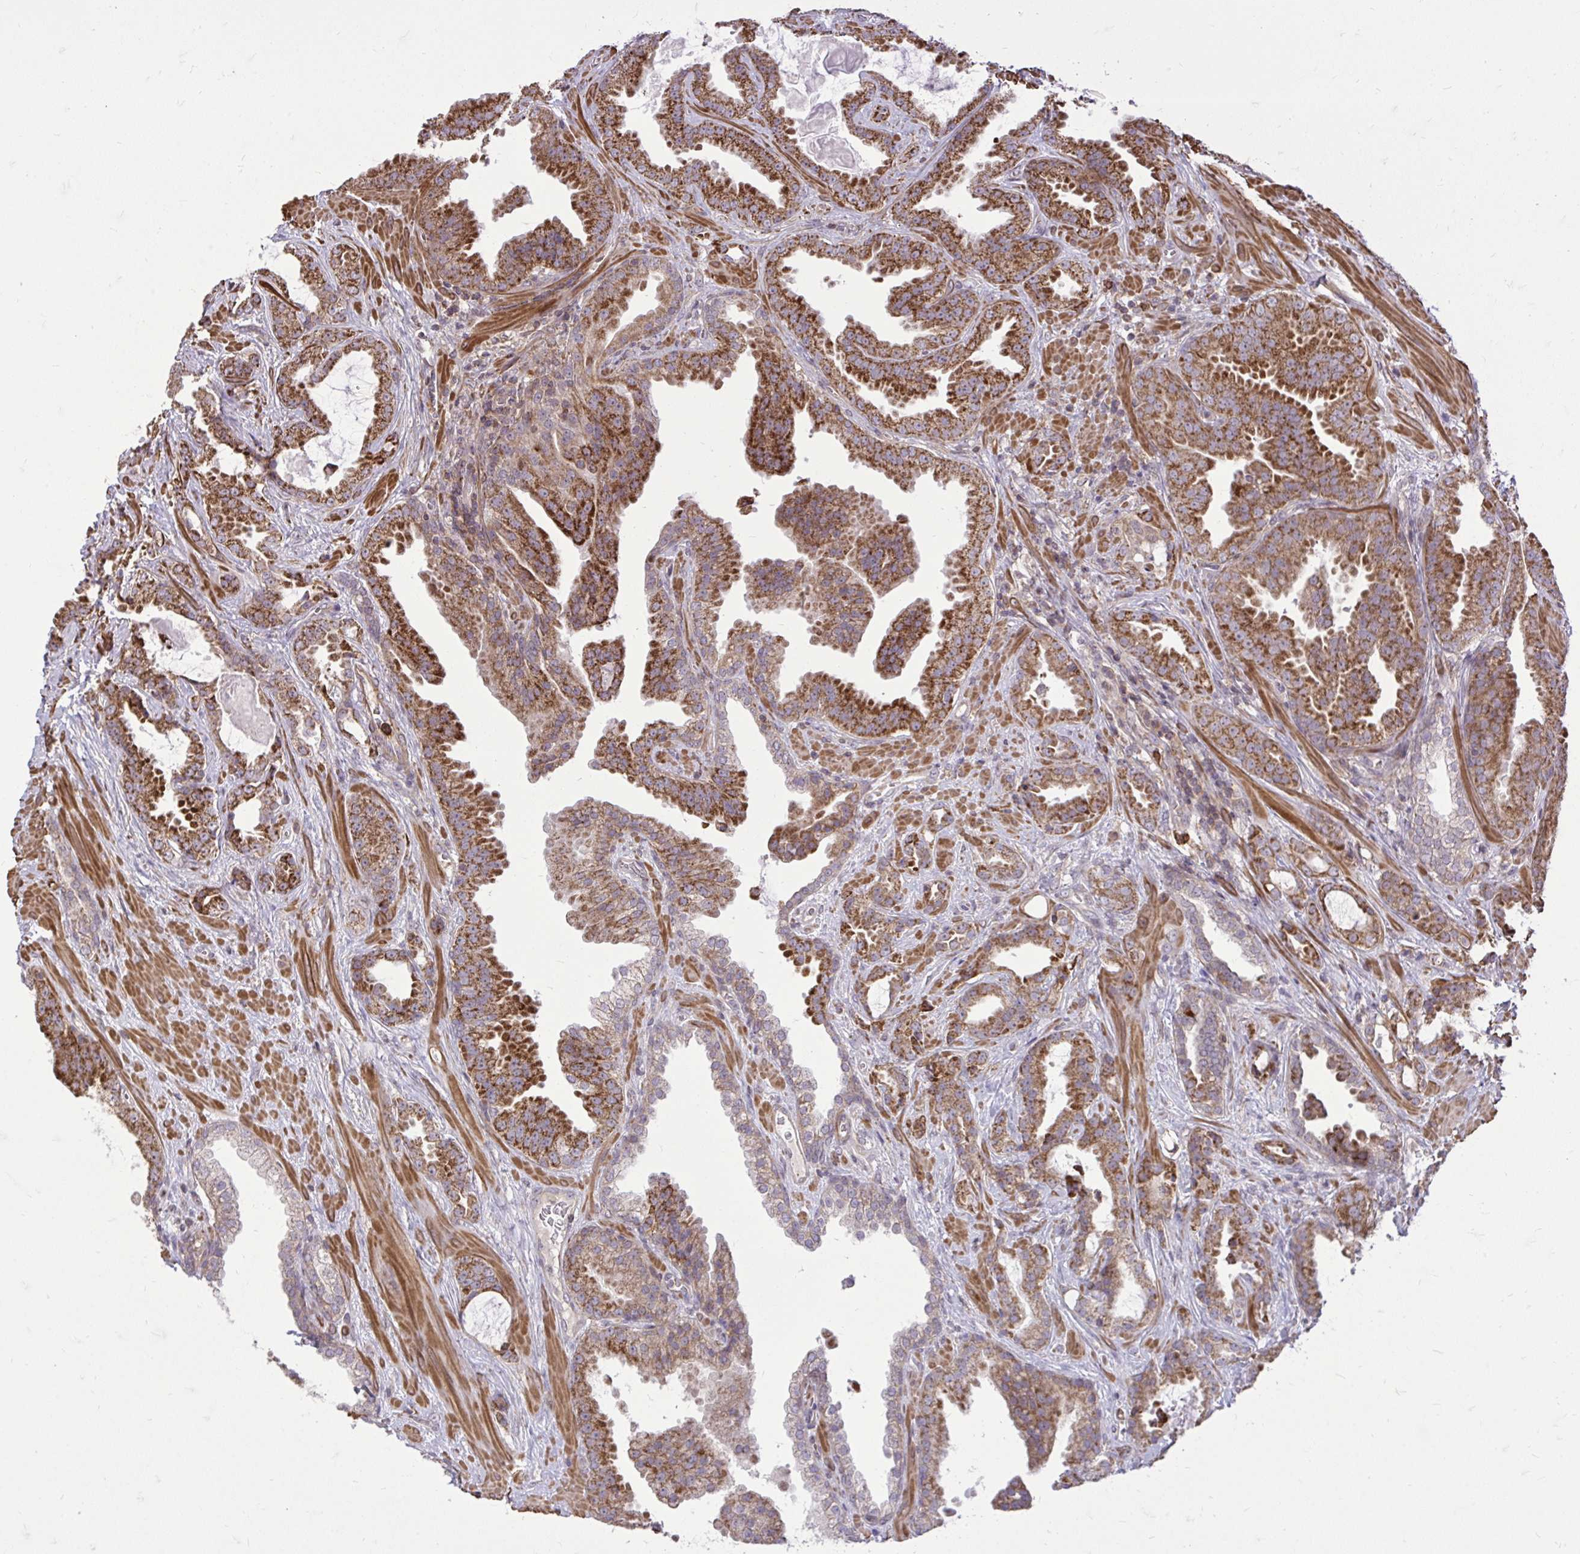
{"staining": {"intensity": "strong", "quantity": ">75%", "location": "cytoplasmic/membranous"}, "tissue": "prostate cancer", "cell_type": "Tumor cells", "image_type": "cancer", "snomed": [{"axis": "morphology", "description": "Adenocarcinoma, Low grade"}, {"axis": "topography", "description": "Prostate"}], "caption": "Prostate cancer (adenocarcinoma (low-grade)) was stained to show a protein in brown. There is high levels of strong cytoplasmic/membranous positivity in approximately >75% of tumor cells.", "gene": "SLC7A5", "patient": {"sex": "male", "age": 62}}